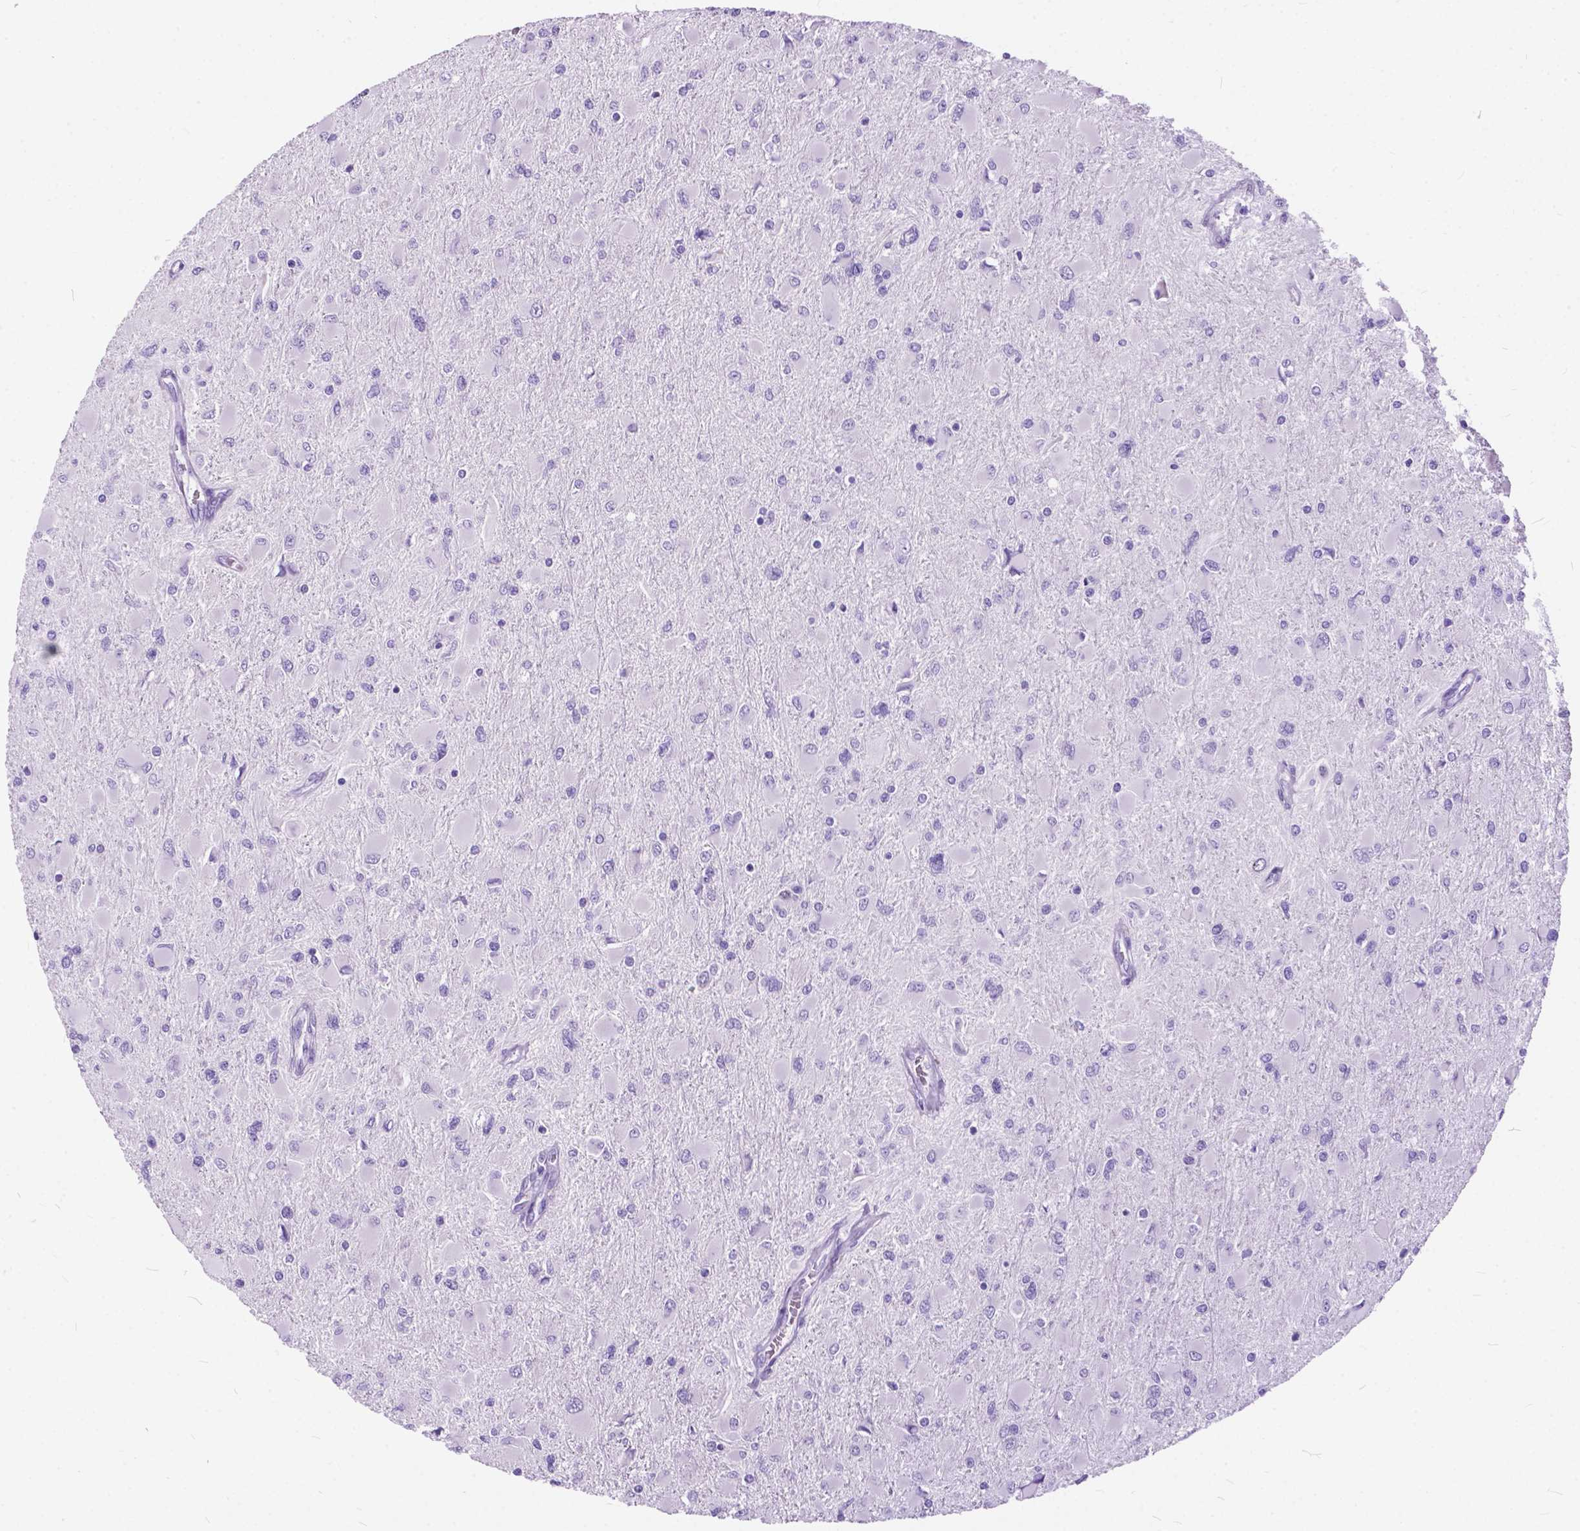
{"staining": {"intensity": "negative", "quantity": "none", "location": "none"}, "tissue": "glioma", "cell_type": "Tumor cells", "image_type": "cancer", "snomed": [{"axis": "morphology", "description": "Glioma, malignant, High grade"}, {"axis": "topography", "description": "Cerebral cortex"}], "caption": "Immunohistochemistry of glioma shows no staining in tumor cells.", "gene": "BSND", "patient": {"sex": "female", "age": 36}}